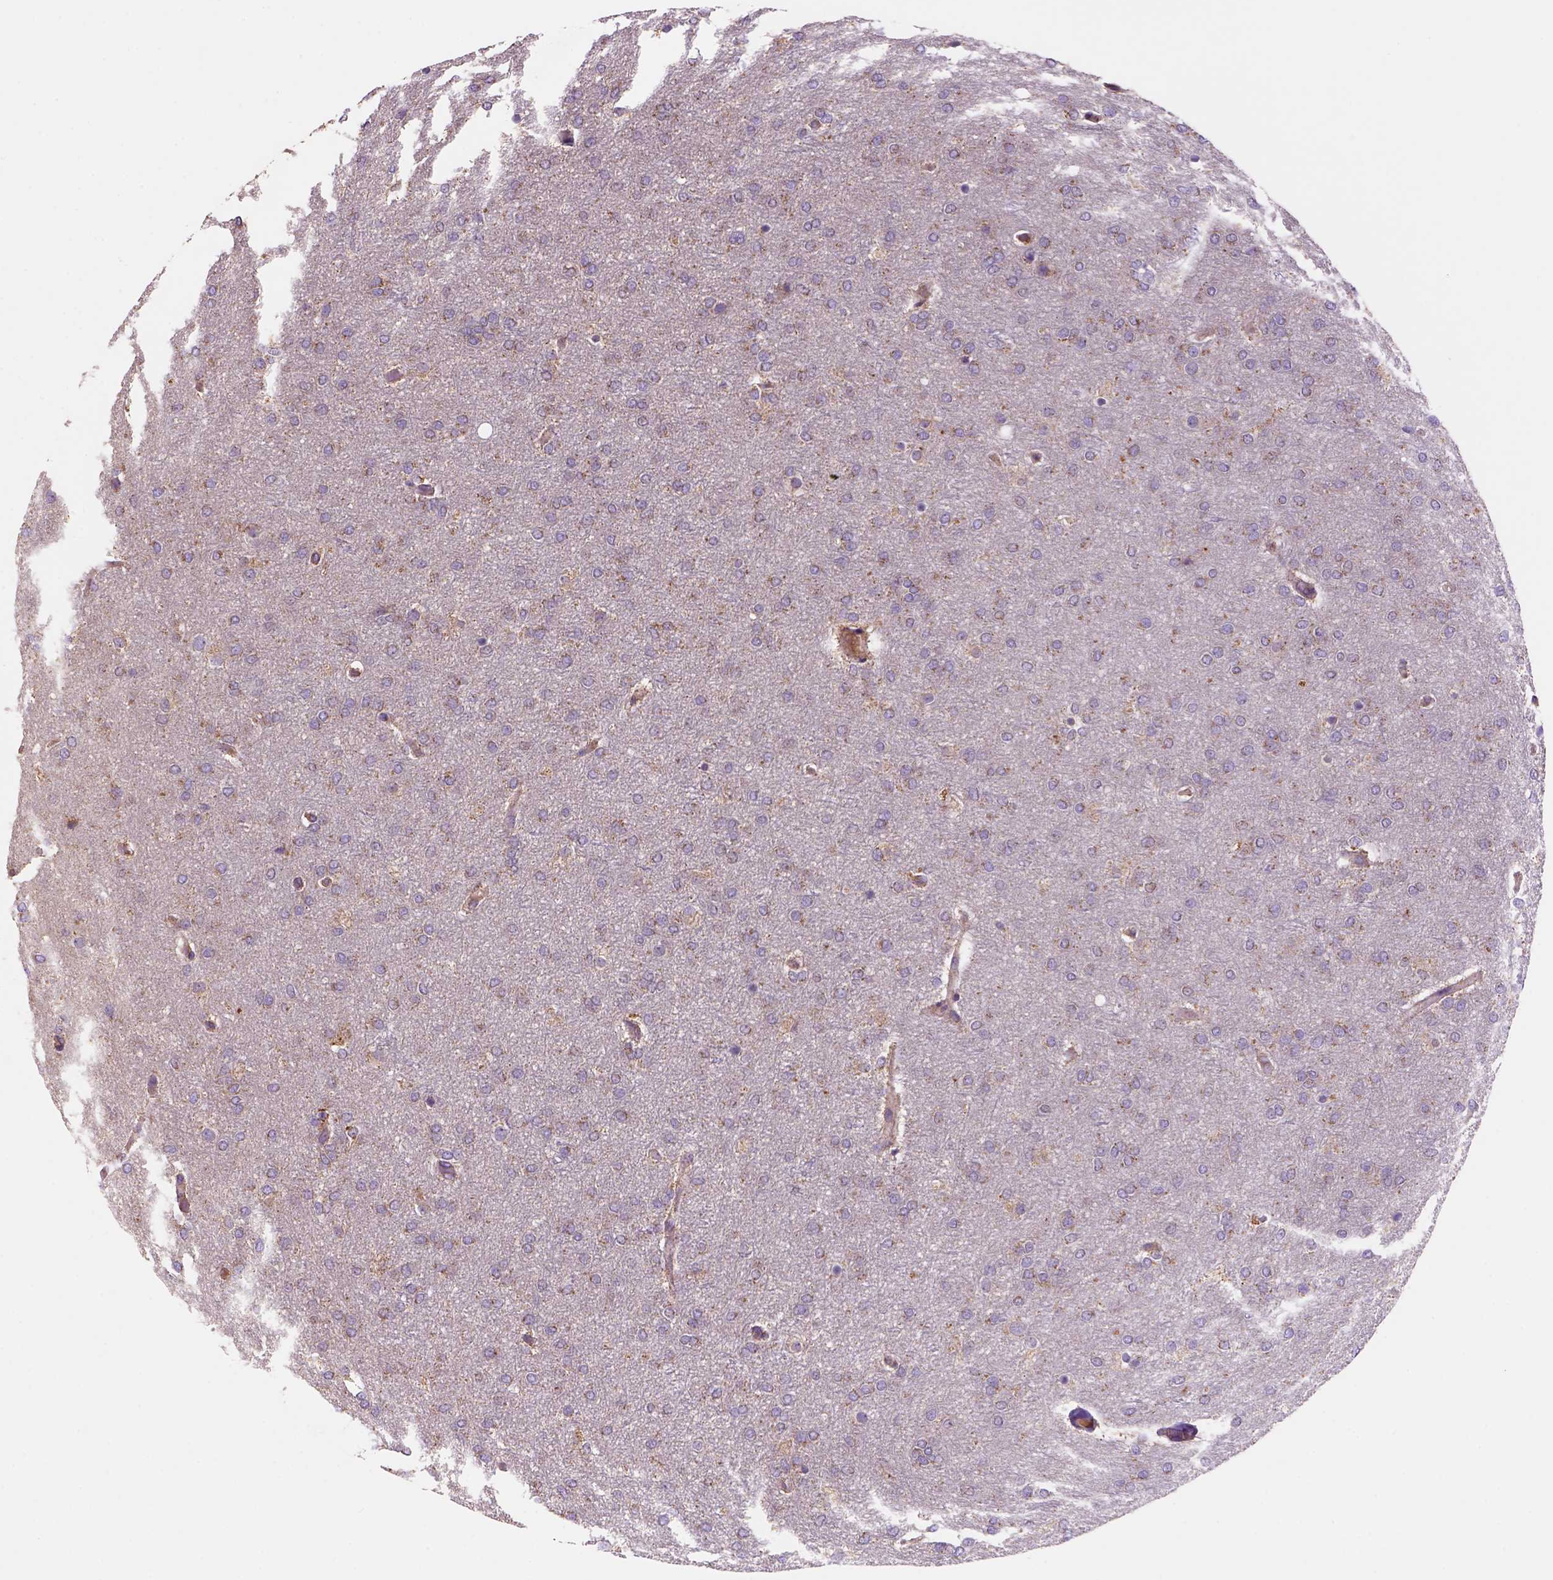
{"staining": {"intensity": "weak", "quantity": "25%-75%", "location": "cytoplasmic/membranous"}, "tissue": "glioma", "cell_type": "Tumor cells", "image_type": "cancer", "snomed": [{"axis": "morphology", "description": "Glioma, malignant, High grade"}, {"axis": "topography", "description": "Brain"}], "caption": "DAB (3,3'-diaminobenzidine) immunohistochemical staining of human glioma demonstrates weak cytoplasmic/membranous protein staining in about 25%-75% of tumor cells. (Brightfield microscopy of DAB IHC at high magnification).", "gene": "WARS2", "patient": {"sex": "female", "age": 61}}